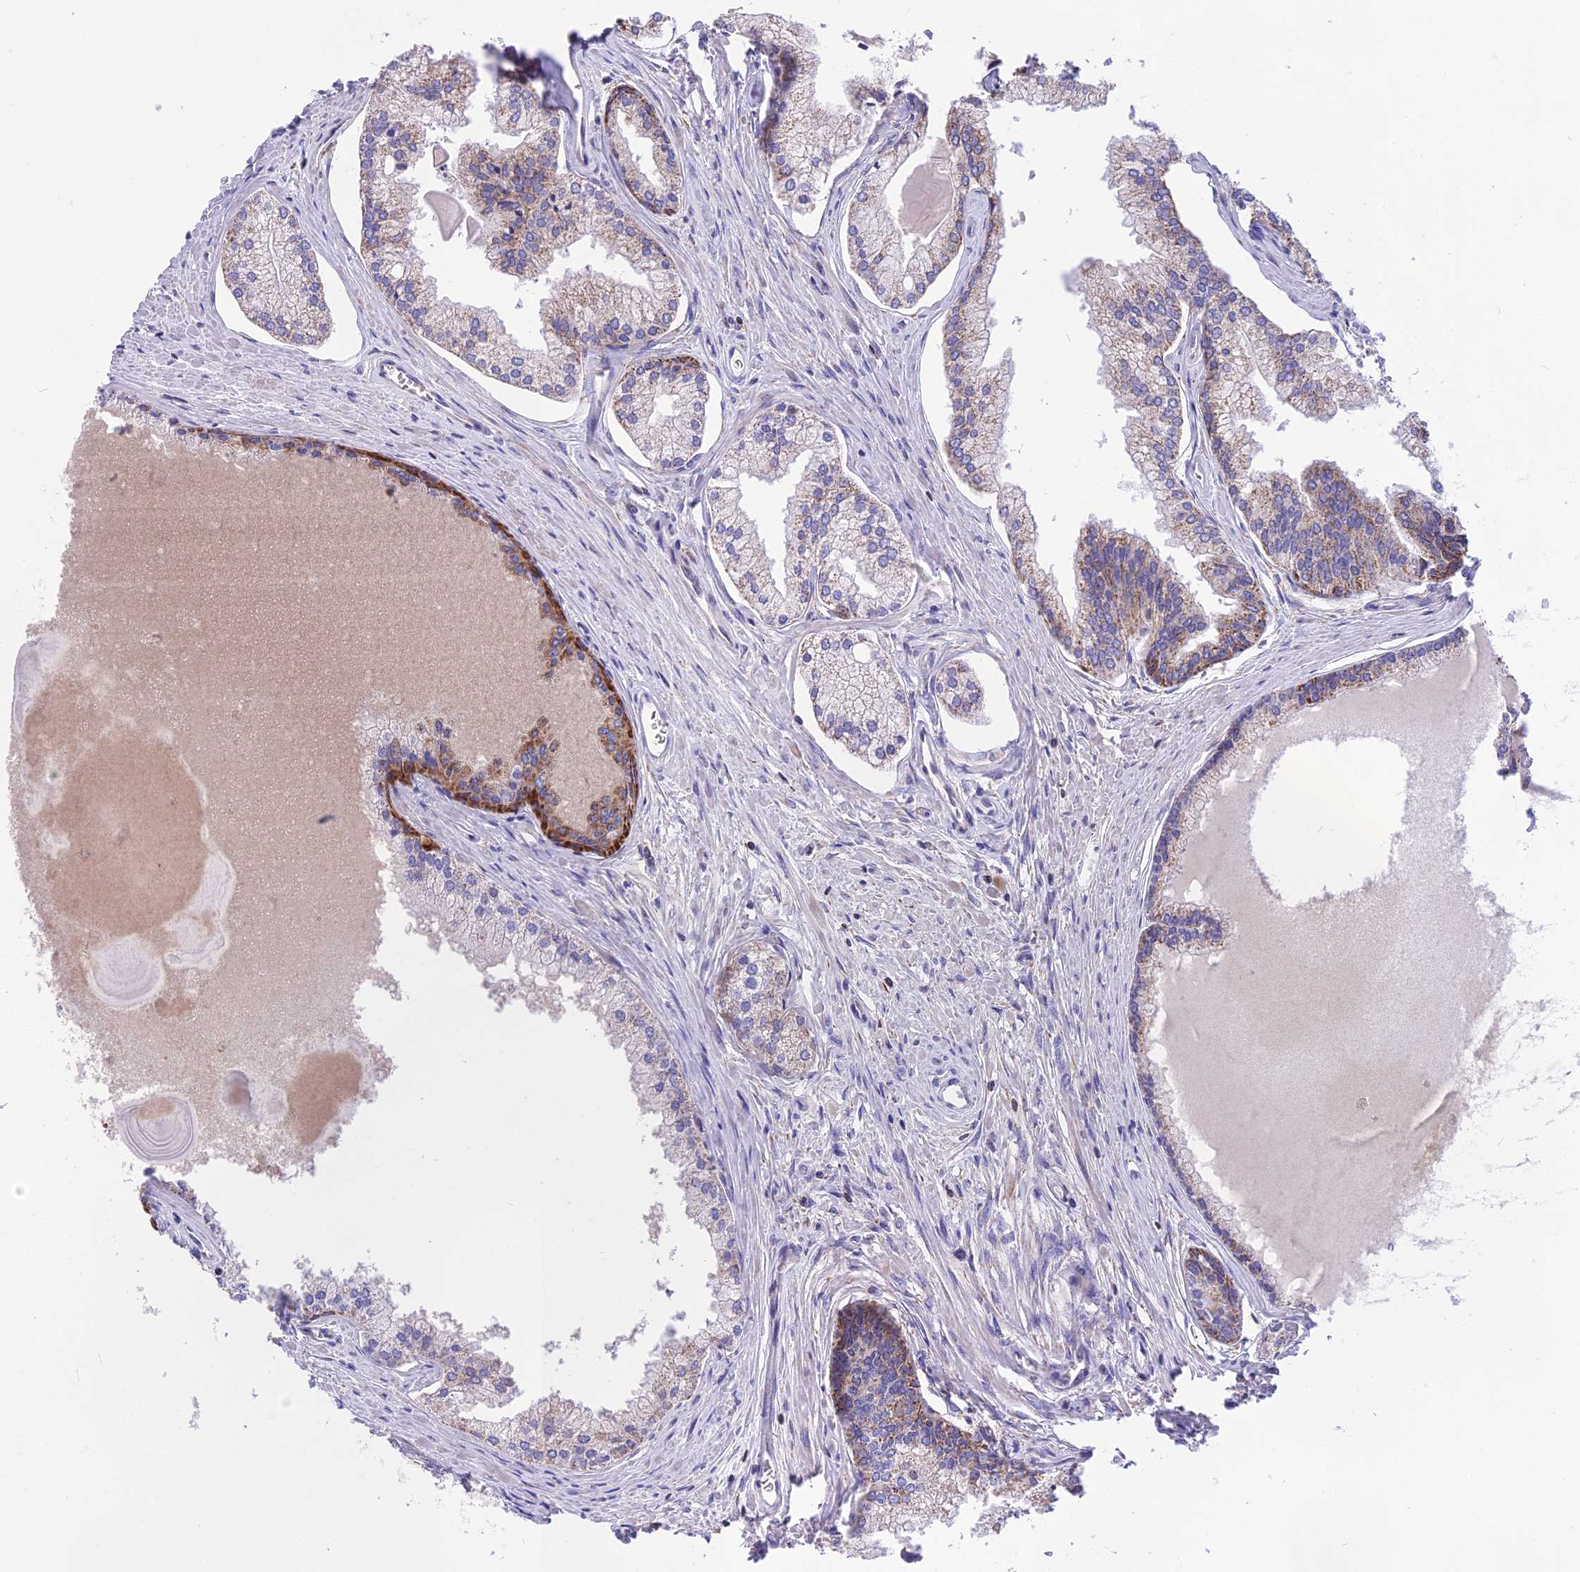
{"staining": {"intensity": "moderate", "quantity": "<25%", "location": "cytoplasmic/membranous"}, "tissue": "prostate cancer", "cell_type": "Tumor cells", "image_type": "cancer", "snomed": [{"axis": "morphology", "description": "Adenocarcinoma, High grade"}, {"axis": "topography", "description": "Prostate"}], "caption": "An immunohistochemistry (IHC) micrograph of tumor tissue is shown. Protein staining in brown labels moderate cytoplasmic/membranous positivity in high-grade adenocarcinoma (prostate) within tumor cells.", "gene": "DOC2B", "patient": {"sex": "male", "age": 68}}